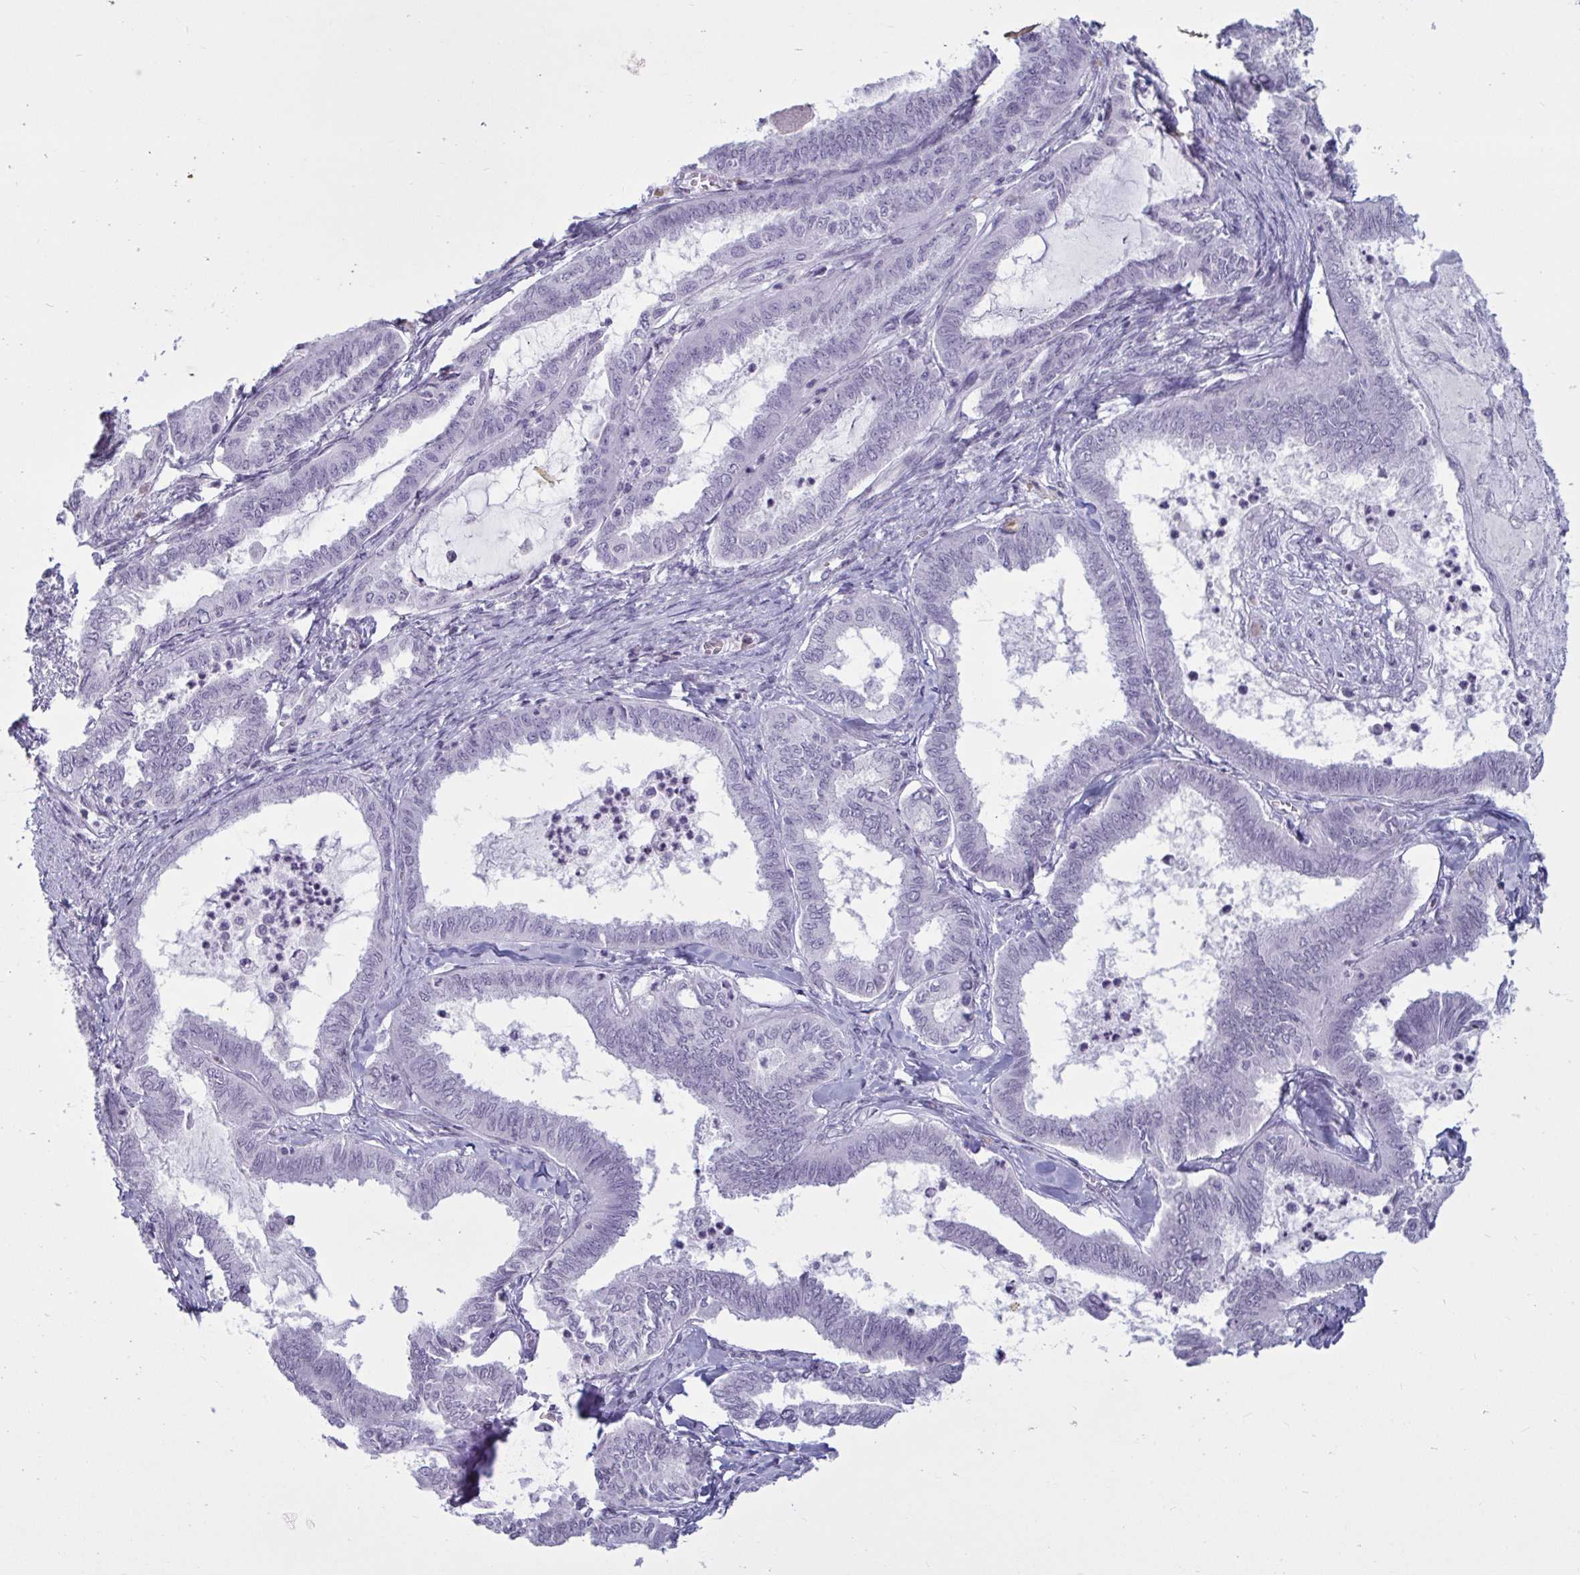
{"staining": {"intensity": "negative", "quantity": "none", "location": "none"}, "tissue": "ovarian cancer", "cell_type": "Tumor cells", "image_type": "cancer", "snomed": [{"axis": "morphology", "description": "Carcinoma, endometroid"}, {"axis": "topography", "description": "Ovary"}], "caption": "Immunohistochemistry image of neoplastic tissue: human ovarian cancer stained with DAB shows no significant protein staining in tumor cells.", "gene": "TBC1D4", "patient": {"sex": "female", "age": 70}}